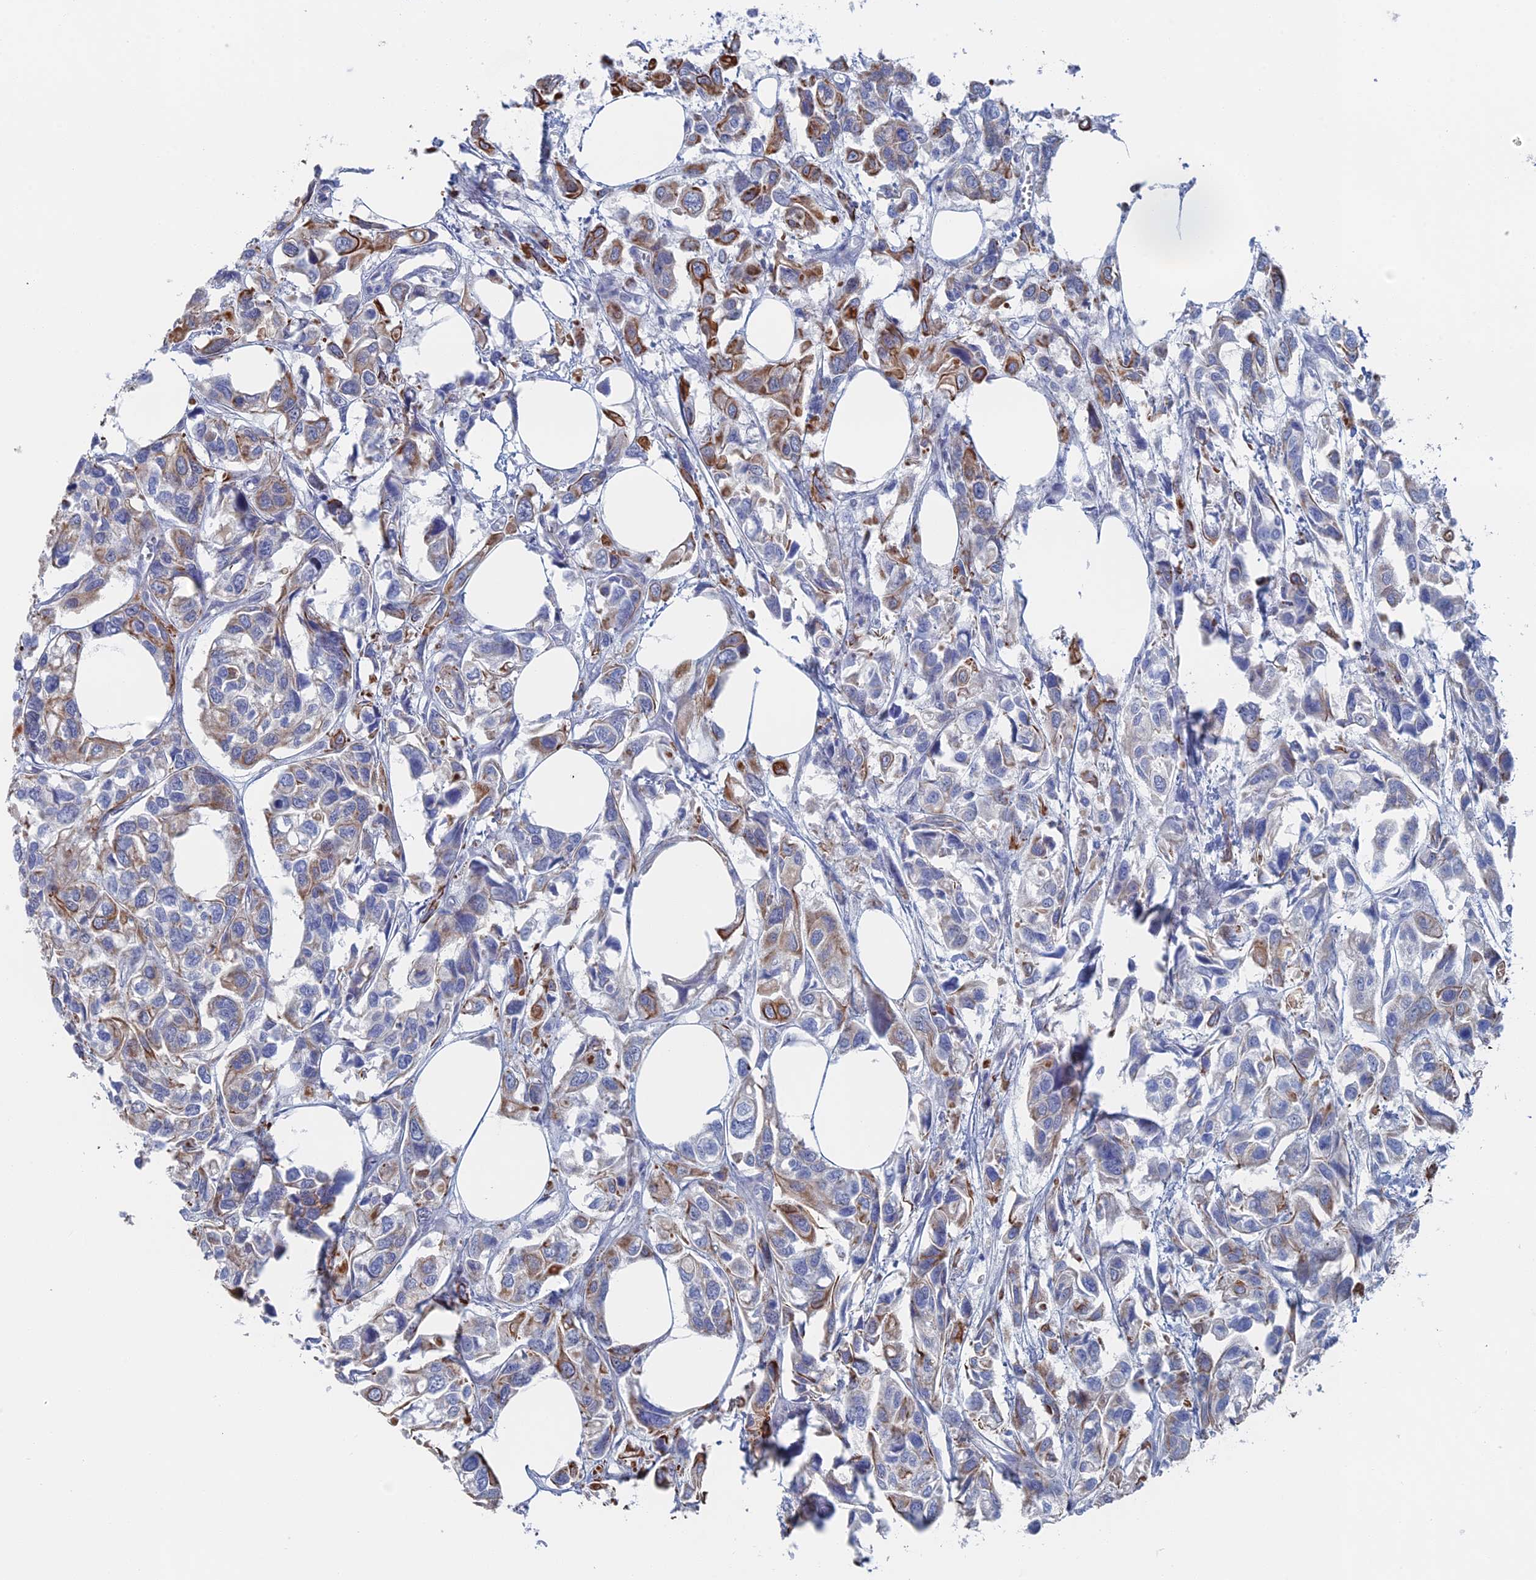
{"staining": {"intensity": "moderate", "quantity": "<25%", "location": "cytoplasmic/membranous"}, "tissue": "urothelial cancer", "cell_type": "Tumor cells", "image_type": "cancer", "snomed": [{"axis": "morphology", "description": "Urothelial carcinoma, High grade"}, {"axis": "topography", "description": "Urinary bladder"}], "caption": "Urothelial carcinoma (high-grade) tissue shows moderate cytoplasmic/membranous staining in approximately <25% of tumor cells", "gene": "IL7", "patient": {"sex": "male", "age": 67}}